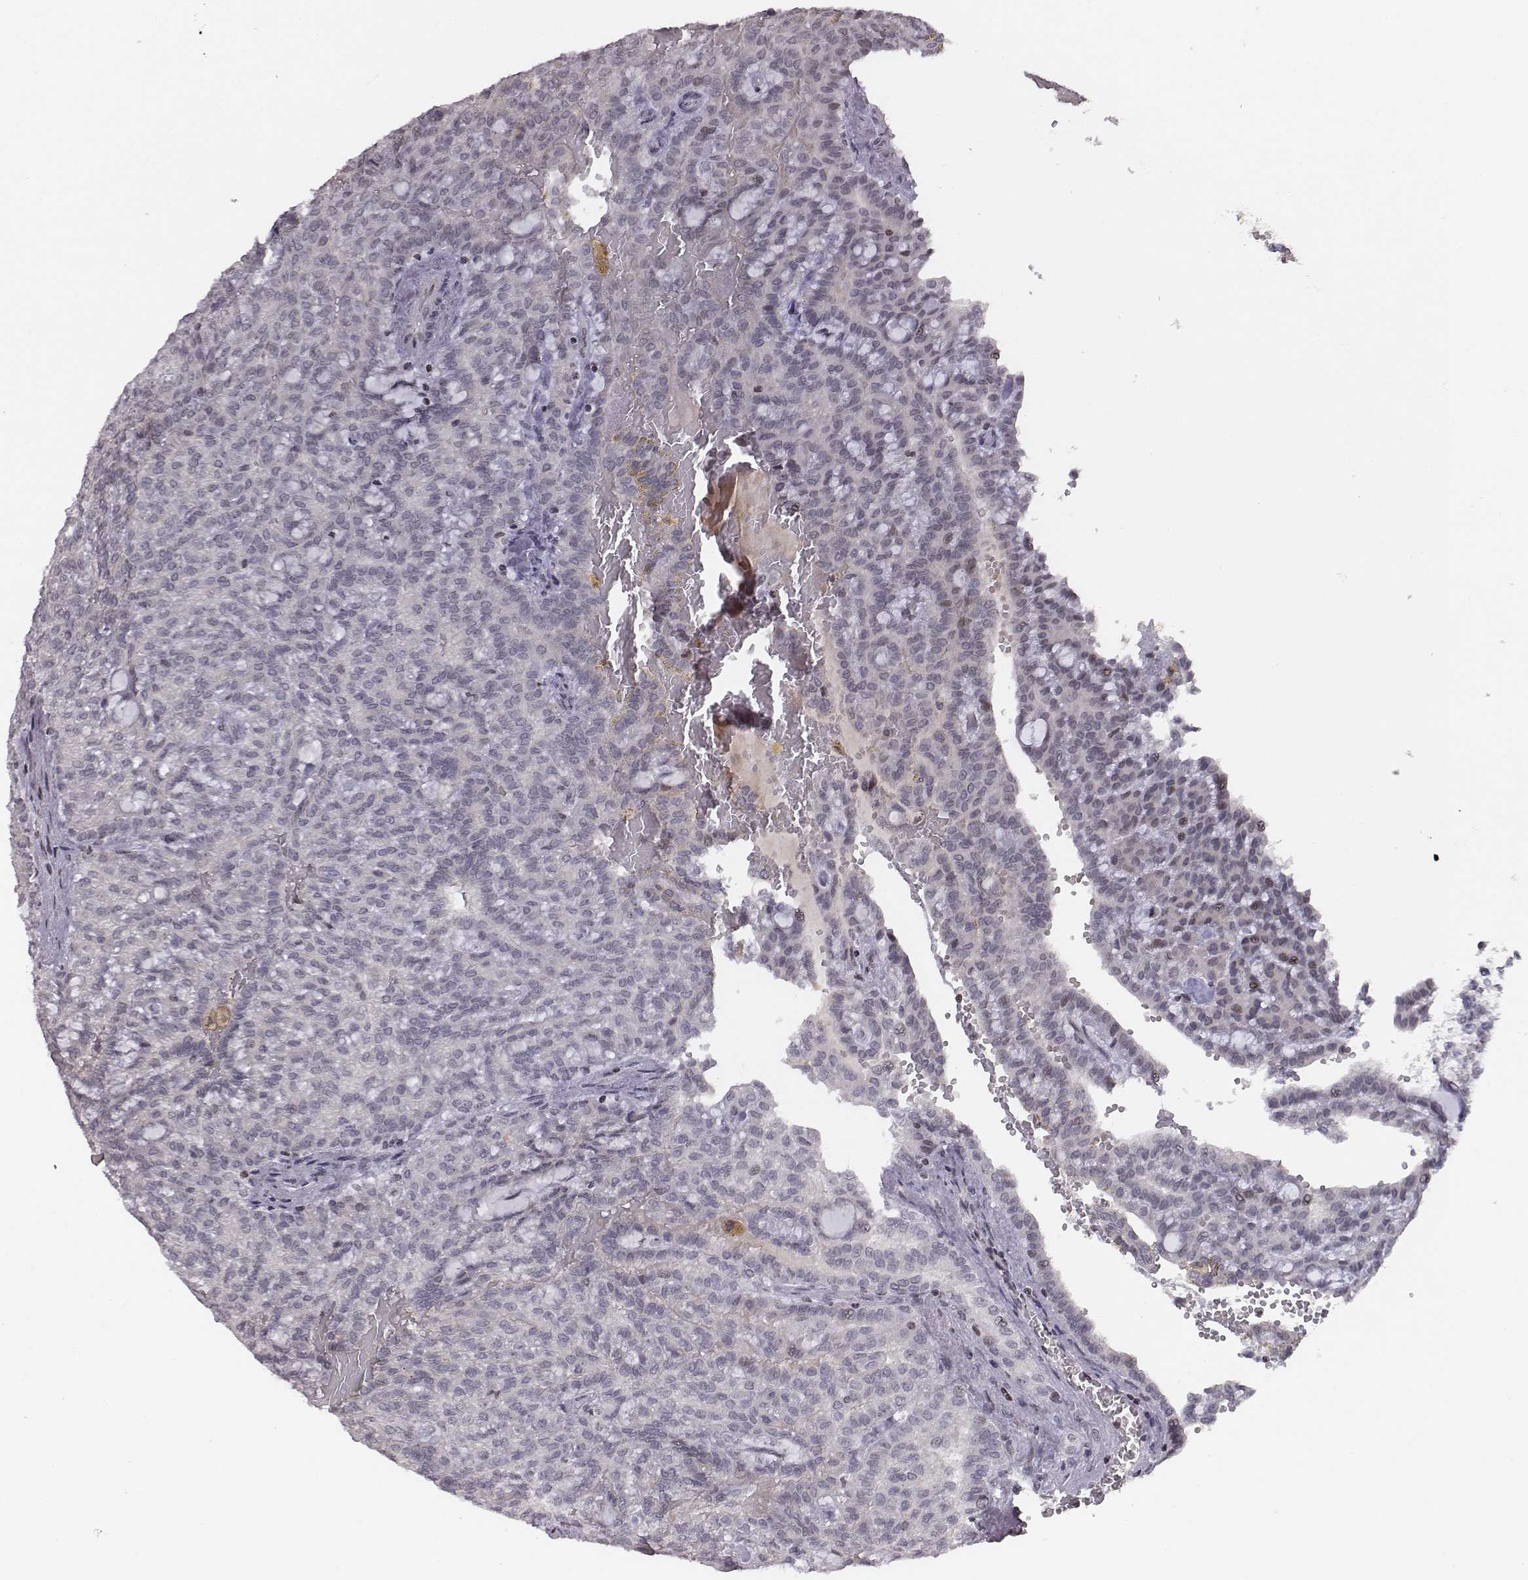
{"staining": {"intensity": "negative", "quantity": "none", "location": "none"}, "tissue": "renal cancer", "cell_type": "Tumor cells", "image_type": "cancer", "snomed": [{"axis": "morphology", "description": "Adenocarcinoma, NOS"}, {"axis": "topography", "description": "Kidney"}], "caption": "DAB immunohistochemical staining of adenocarcinoma (renal) displays no significant positivity in tumor cells. (Stains: DAB immunohistochemistry (IHC) with hematoxylin counter stain, Microscopy: brightfield microscopy at high magnification).", "gene": "GRM4", "patient": {"sex": "male", "age": 63}}